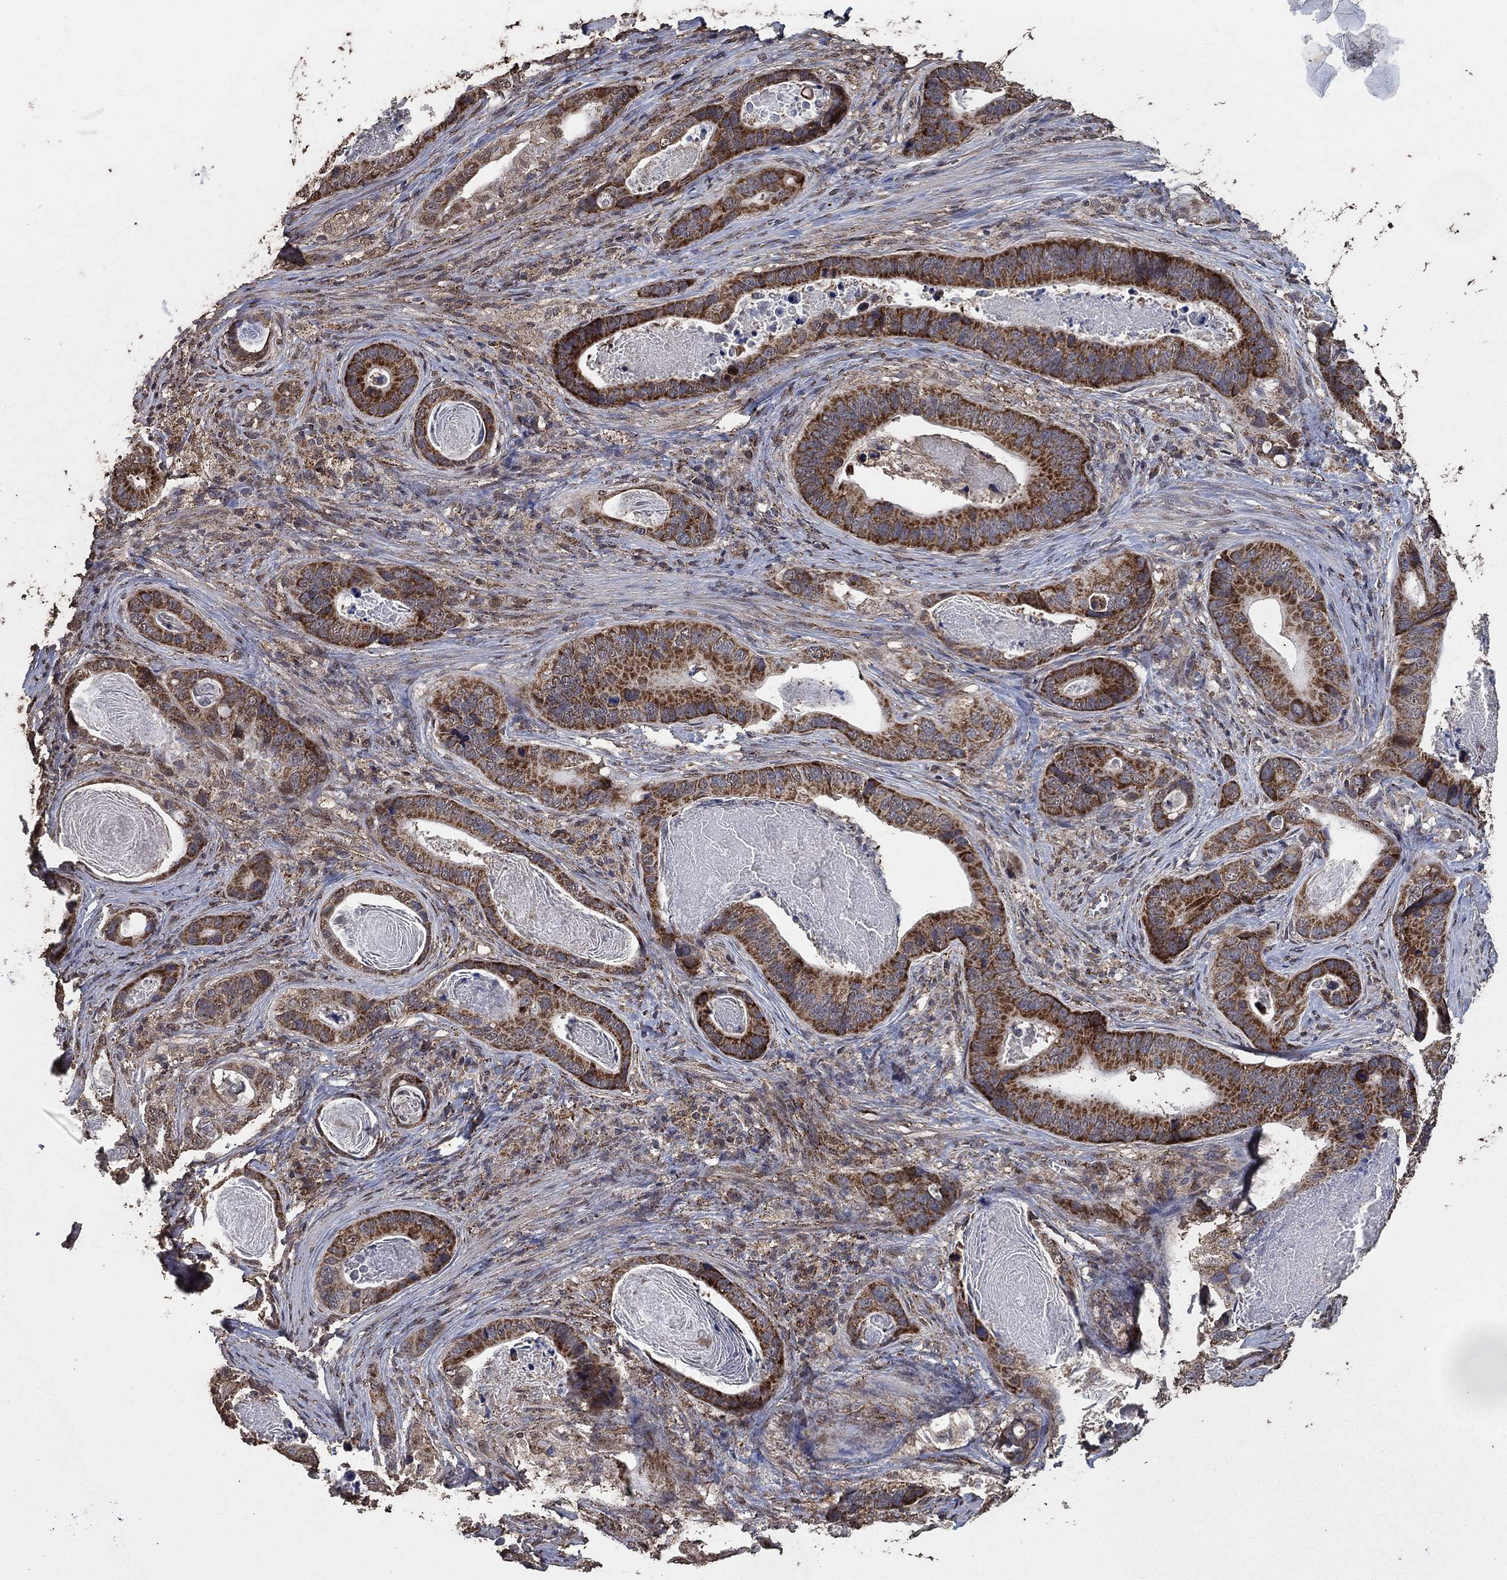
{"staining": {"intensity": "strong", "quantity": ">75%", "location": "cytoplasmic/membranous"}, "tissue": "stomach cancer", "cell_type": "Tumor cells", "image_type": "cancer", "snomed": [{"axis": "morphology", "description": "Adenocarcinoma, NOS"}, {"axis": "topography", "description": "Stomach"}], "caption": "Adenocarcinoma (stomach) stained with a protein marker shows strong staining in tumor cells.", "gene": "MRPS24", "patient": {"sex": "male", "age": 84}}